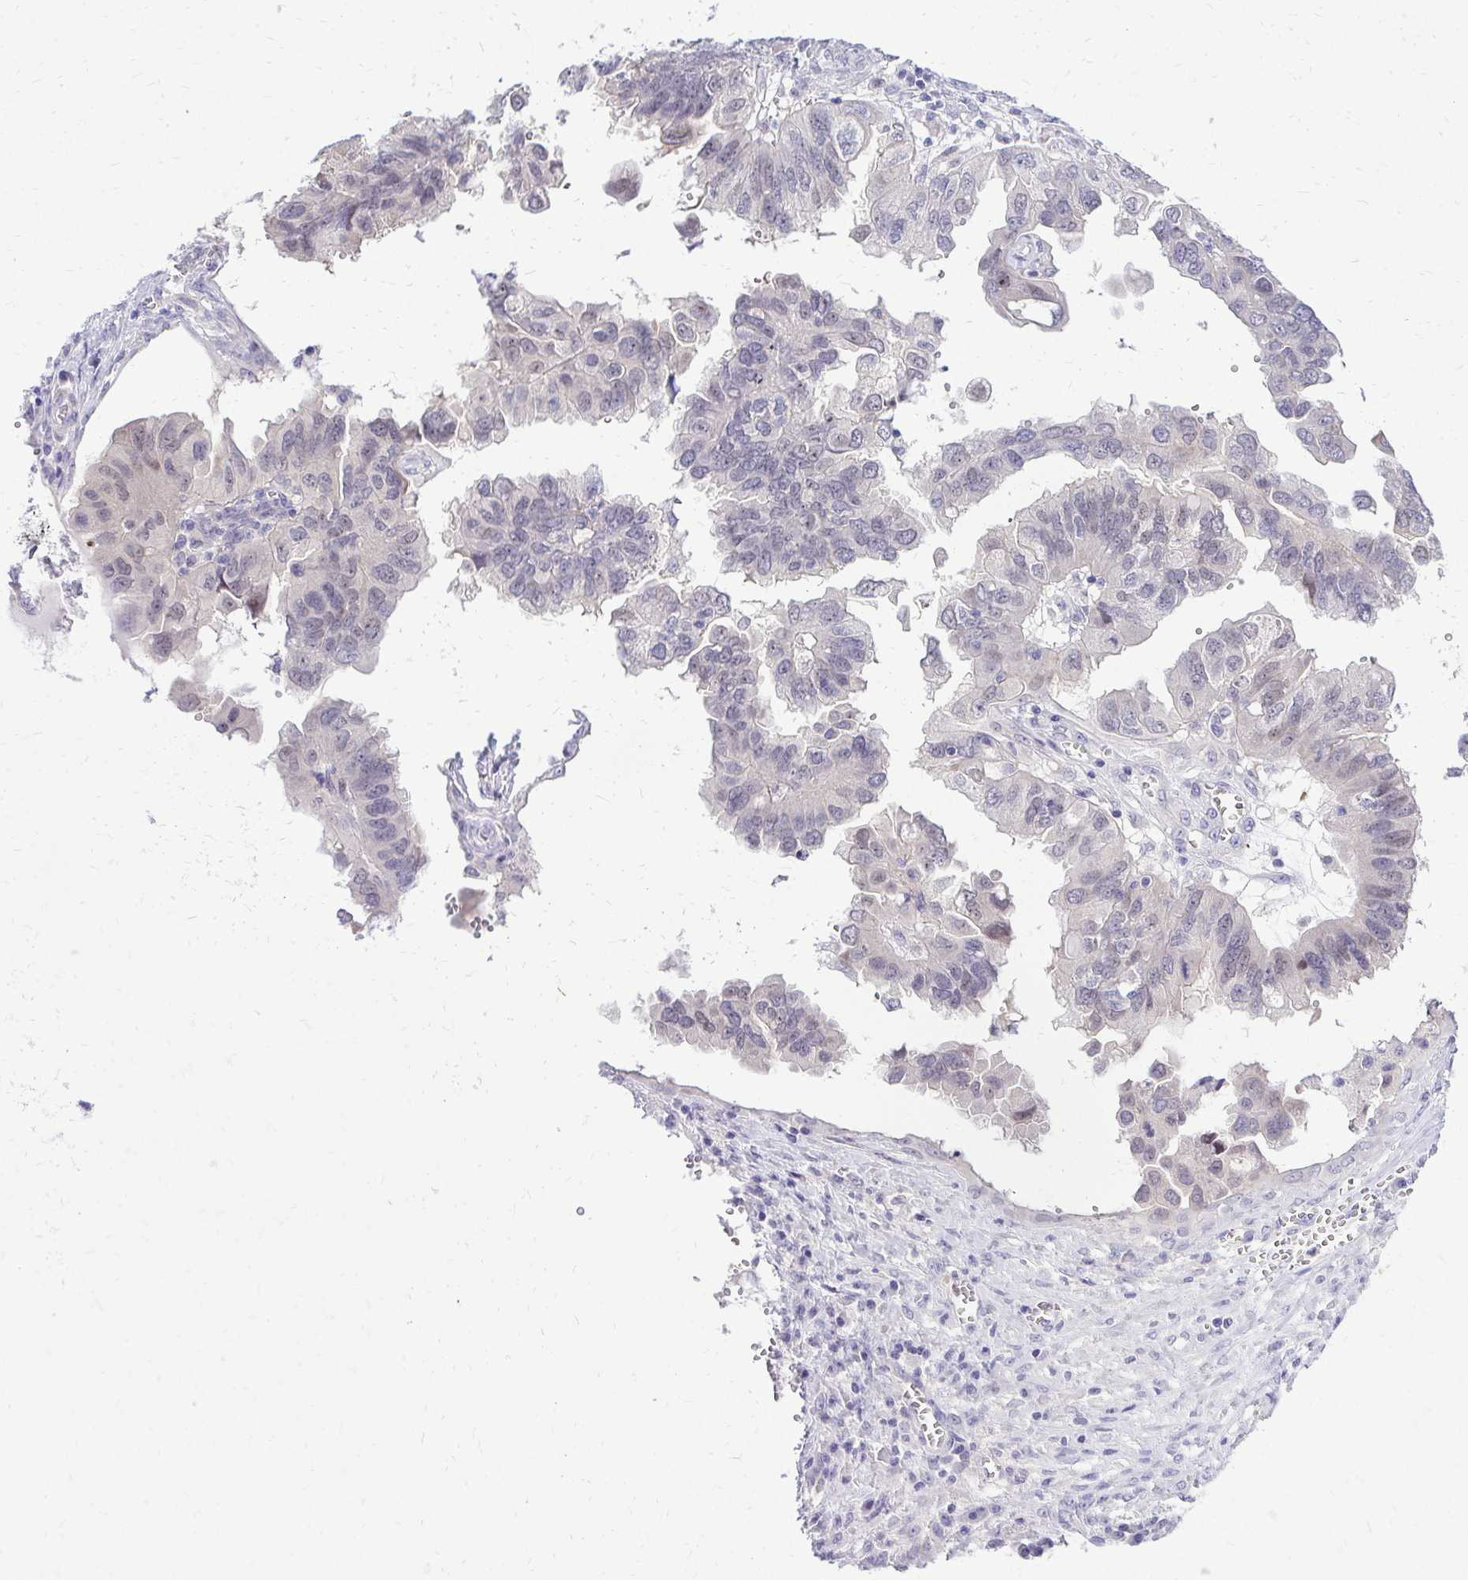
{"staining": {"intensity": "negative", "quantity": "none", "location": "none"}, "tissue": "ovarian cancer", "cell_type": "Tumor cells", "image_type": "cancer", "snomed": [{"axis": "morphology", "description": "Cystadenocarcinoma, serous, NOS"}, {"axis": "topography", "description": "Ovary"}], "caption": "Tumor cells show no significant staining in ovarian cancer (serous cystadenocarcinoma).", "gene": "ZSWIM9", "patient": {"sex": "female", "age": 79}}